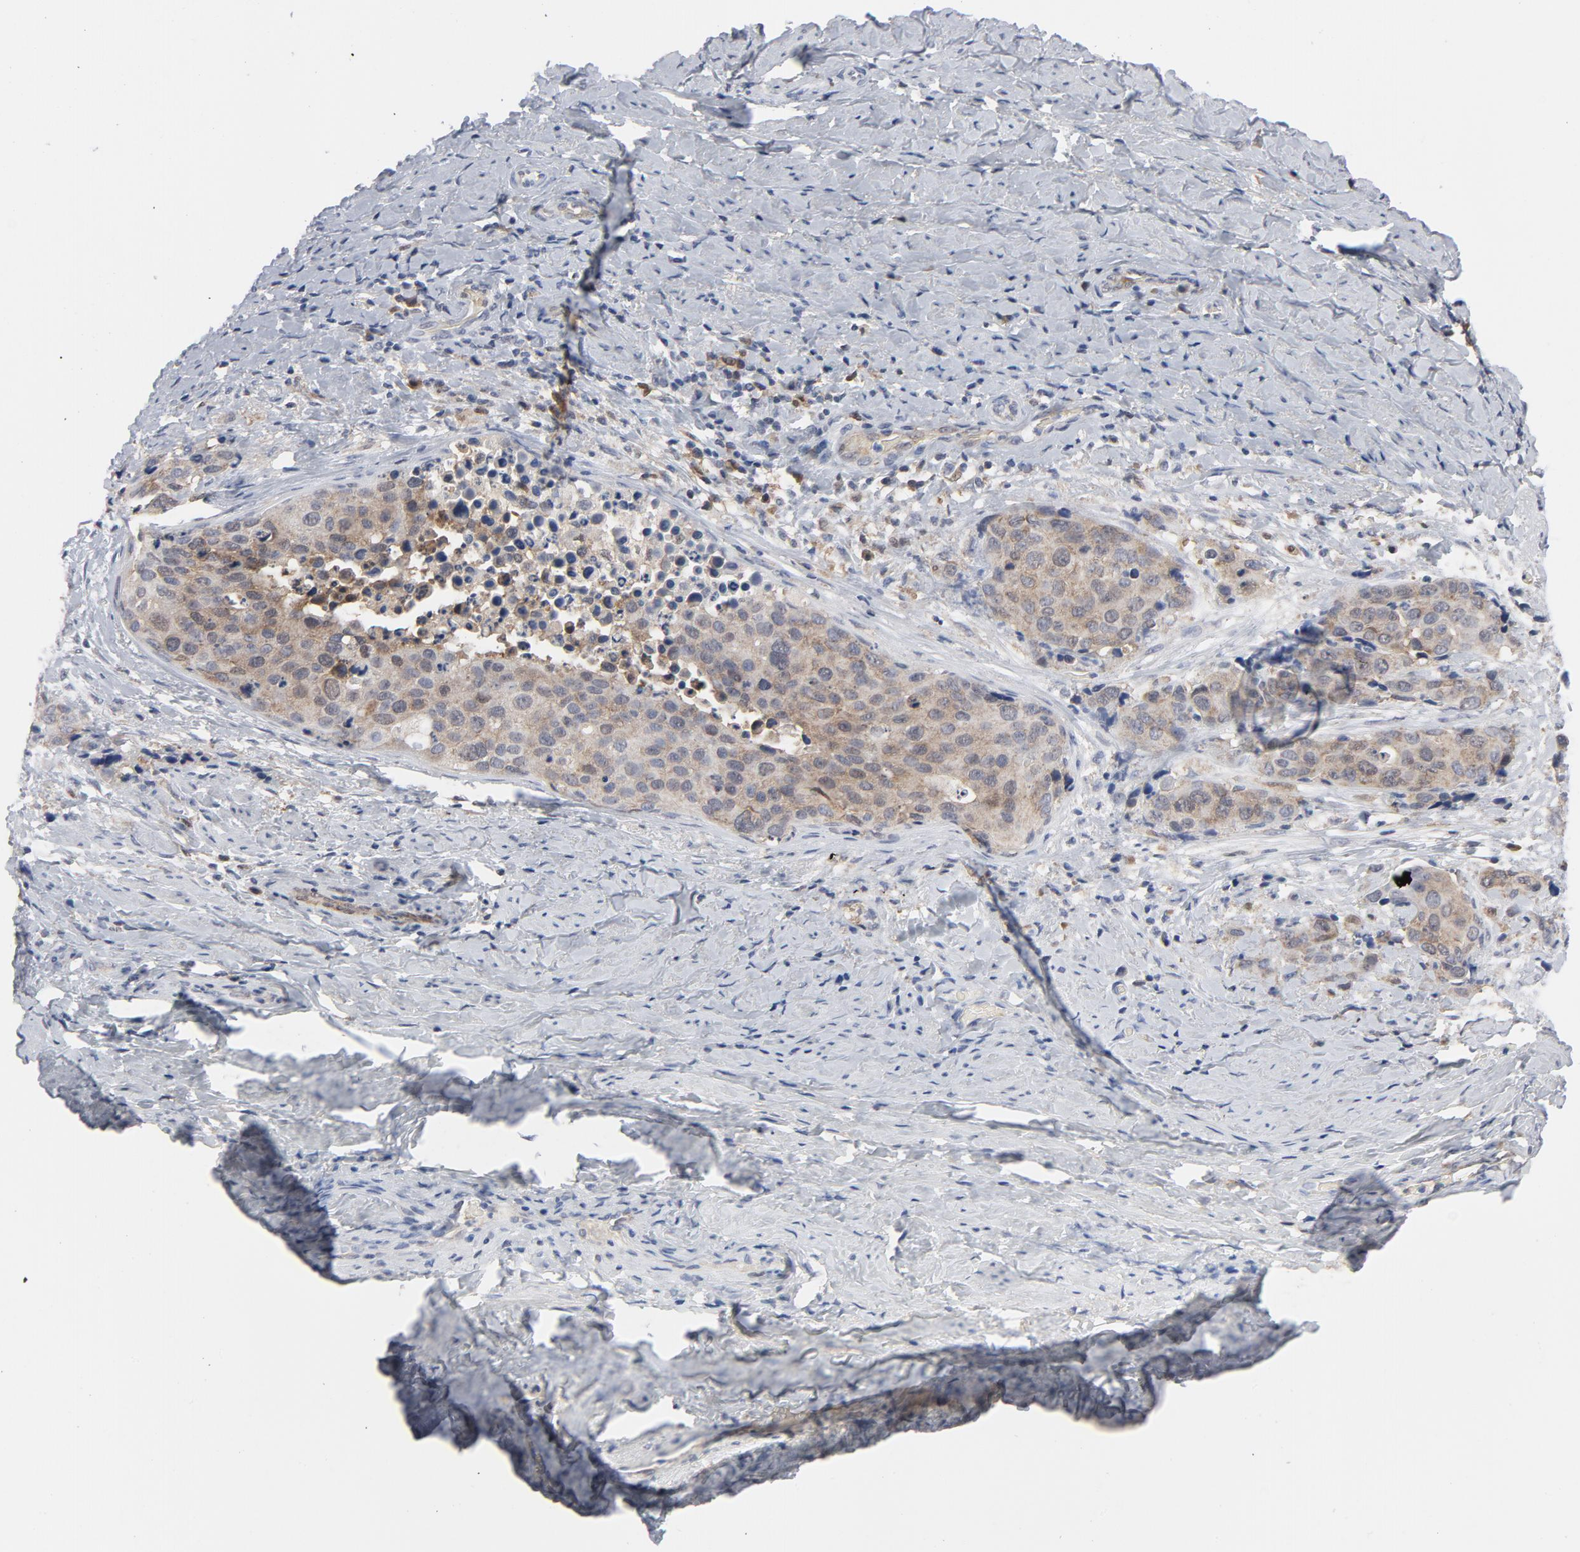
{"staining": {"intensity": "weak", "quantity": ">75%", "location": "cytoplasmic/membranous"}, "tissue": "cervical cancer", "cell_type": "Tumor cells", "image_type": "cancer", "snomed": [{"axis": "morphology", "description": "Squamous cell carcinoma, NOS"}, {"axis": "topography", "description": "Cervix"}], "caption": "Human cervical squamous cell carcinoma stained with a protein marker demonstrates weak staining in tumor cells.", "gene": "PRDX1", "patient": {"sex": "female", "age": 54}}